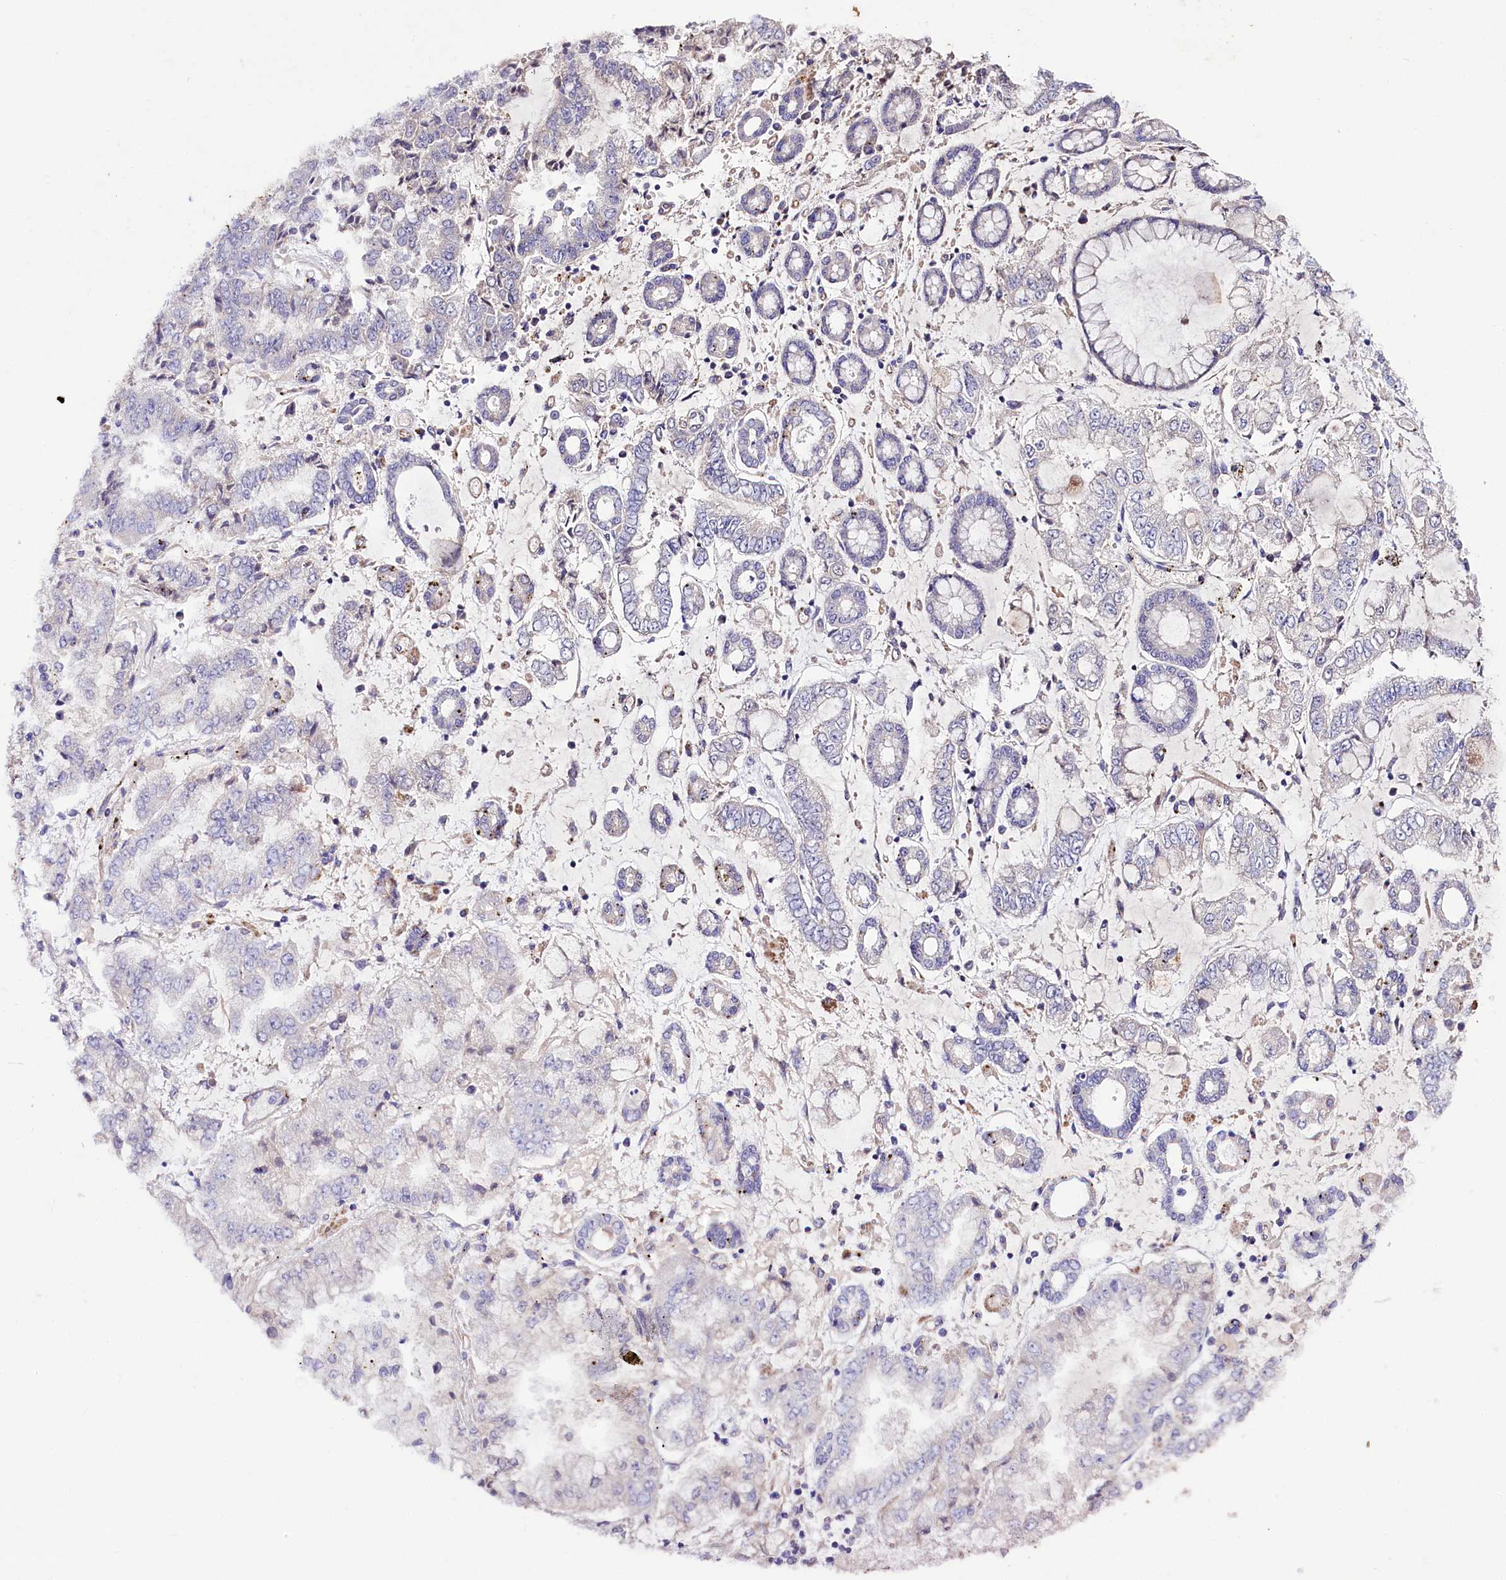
{"staining": {"intensity": "negative", "quantity": "none", "location": "none"}, "tissue": "stomach cancer", "cell_type": "Tumor cells", "image_type": "cancer", "snomed": [{"axis": "morphology", "description": "Adenocarcinoma, NOS"}, {"axis": "topography", "description": "Stomach"}], "caption": "A photomicrograph of adenocarcinoma (stomach) stained for a protein reveals no brown staining in tumor cells.", "gene": "SLC7A1", "patient": {"sex": "male", "age": 76}}